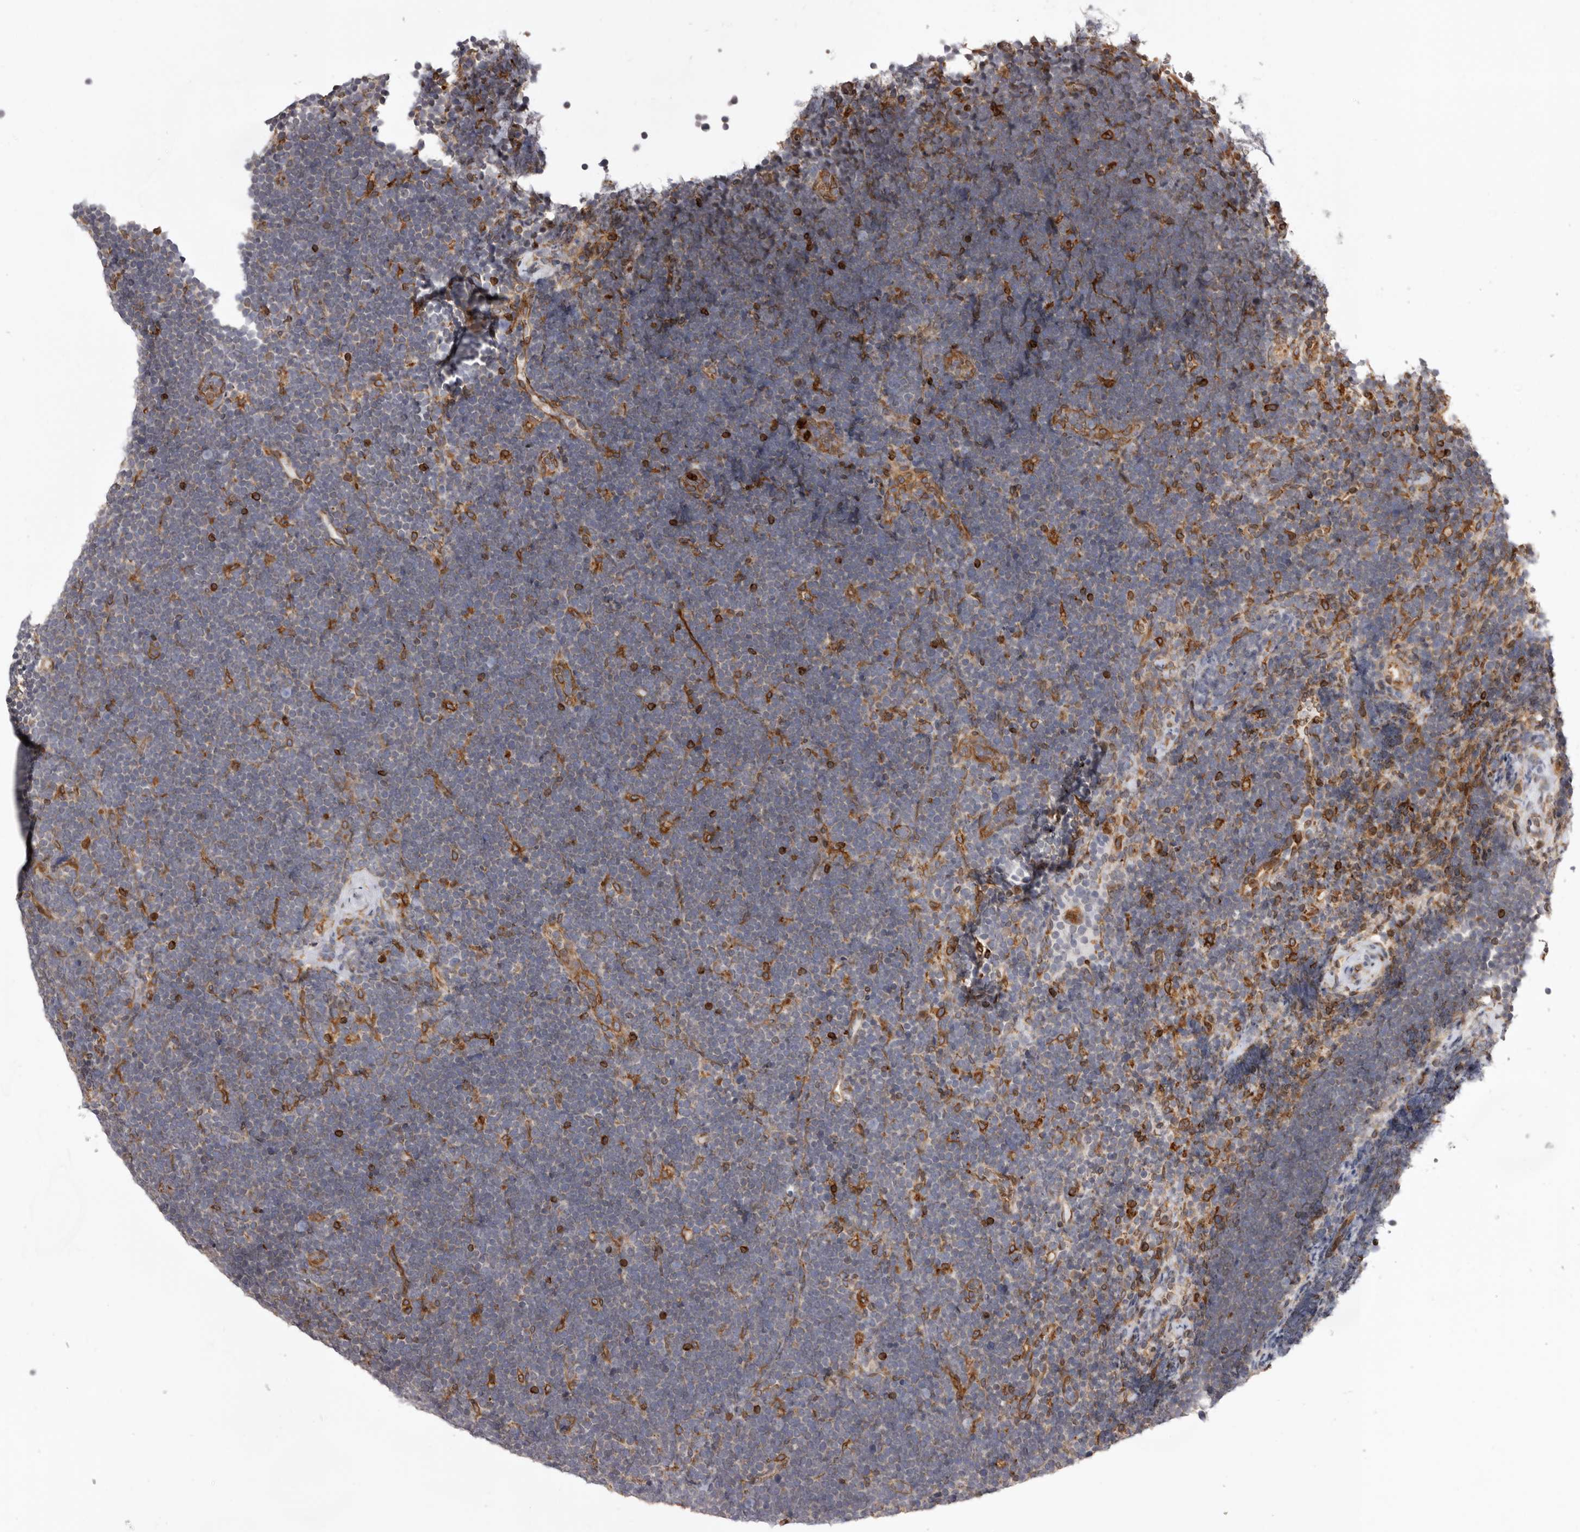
{"staining": {"intensity": "negative", "quantity": "none", "location": "none"}, "tissue": "lymphoma", "cell_type": "Tumor cells", "image_type": "cancer", "snomed": [{"axis": "morphology", "description": "Malignant lymphoma, non-Hodgkin's type, High grade"}, {"axis": "topography", "description": "Lymph node"}], "caption": "This is an IHC photomicrograph of lymphoma. There is no expression in tumor cells.", "gene": "C4orf3", "patient": {"sex": "male", "age": 13}}